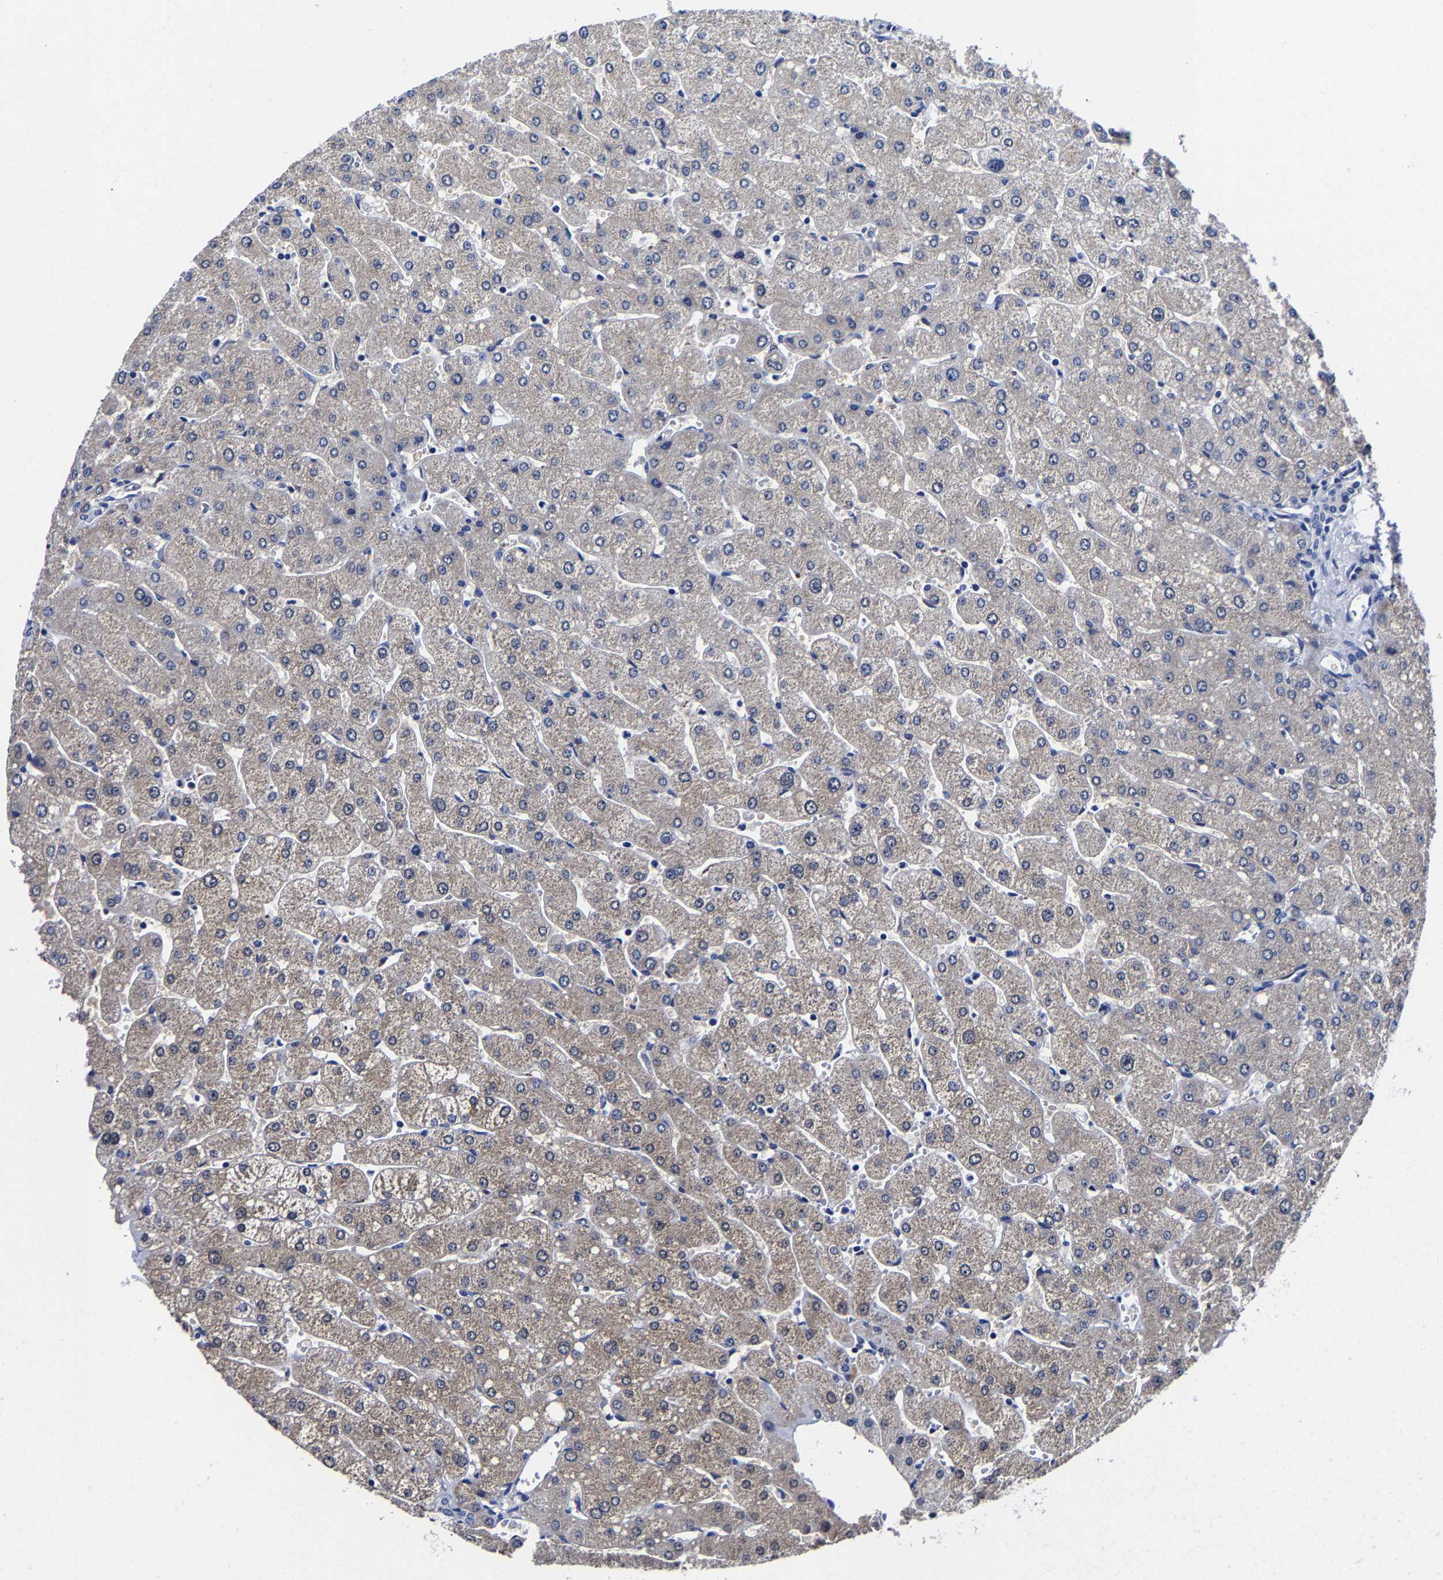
{"staining": {"intensity": "negative", "quantity": "none", "location": "none"}, "tissue": "liver", "cell_type": "Cholangiocytes", "image_type": "normal", "snomed": [{"axis": "morphology", "description": "Normal tissue, NOS"}, {"axis": "topography", "description": "Liver"}], "caption": "This is an immunohistochemistry (IHC) photomicrograph of benign human liver. There is no positivity in cholangiocytes.", "gene": "CPA2", "patient": {"sex": "male", "age": 55}}